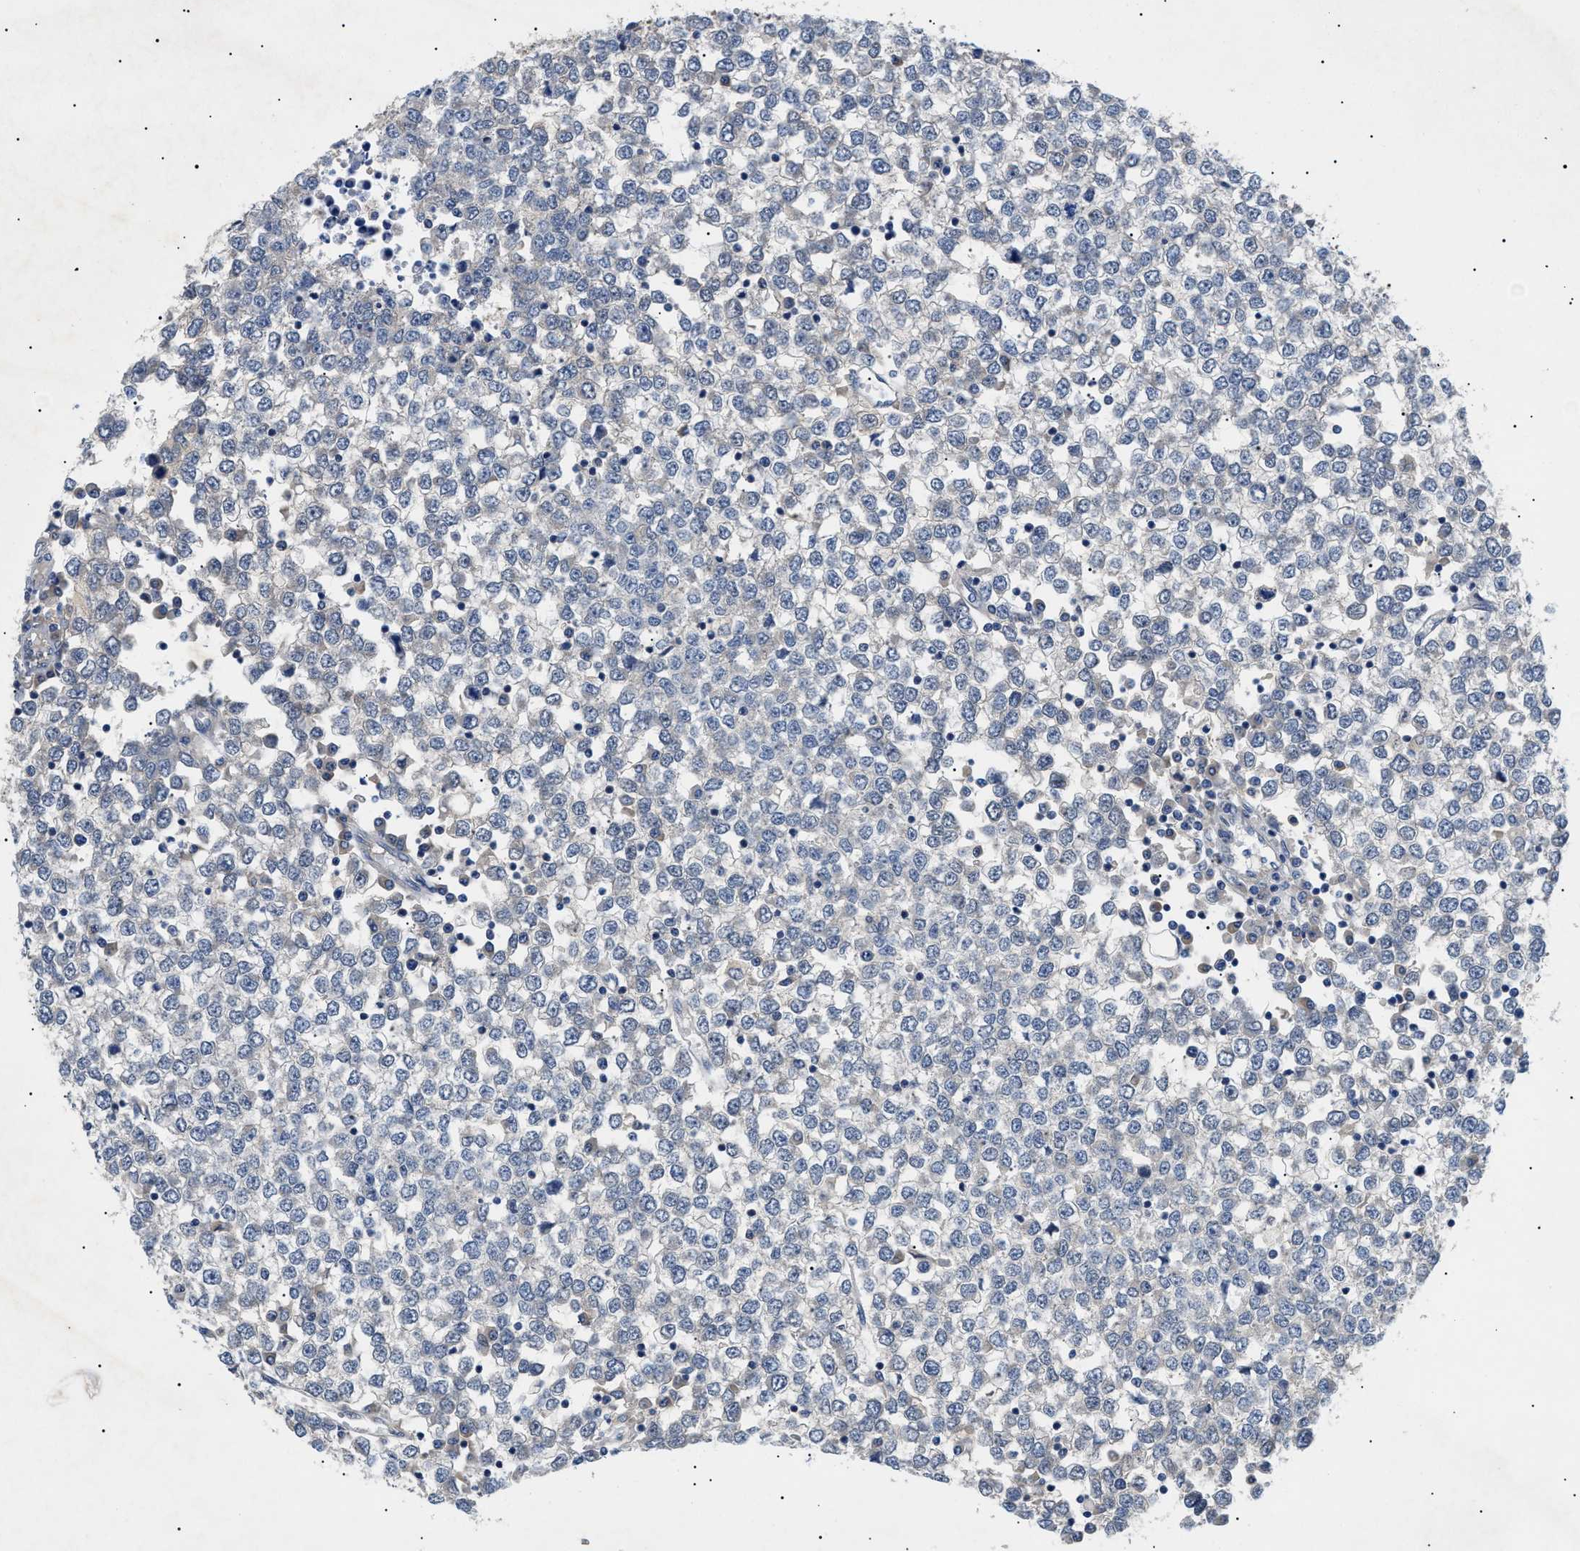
{"staining": {"intensity": "negative", "quantity": "none", "location": "none"}, "tissue": "testis cancer", "cell_type": "Tumor cells", "image_type": "cancer", "snomed": [{"axis": "morphology", "description": "Seminoma, NOS"}, {"axis": "topography", "description": "Testis"}], "caption": "Image shows no protein staining in tumor cells of testis seminoma tissue.", "gene": "RIPK1", "patient": {"sex": "male", "age": 65}}